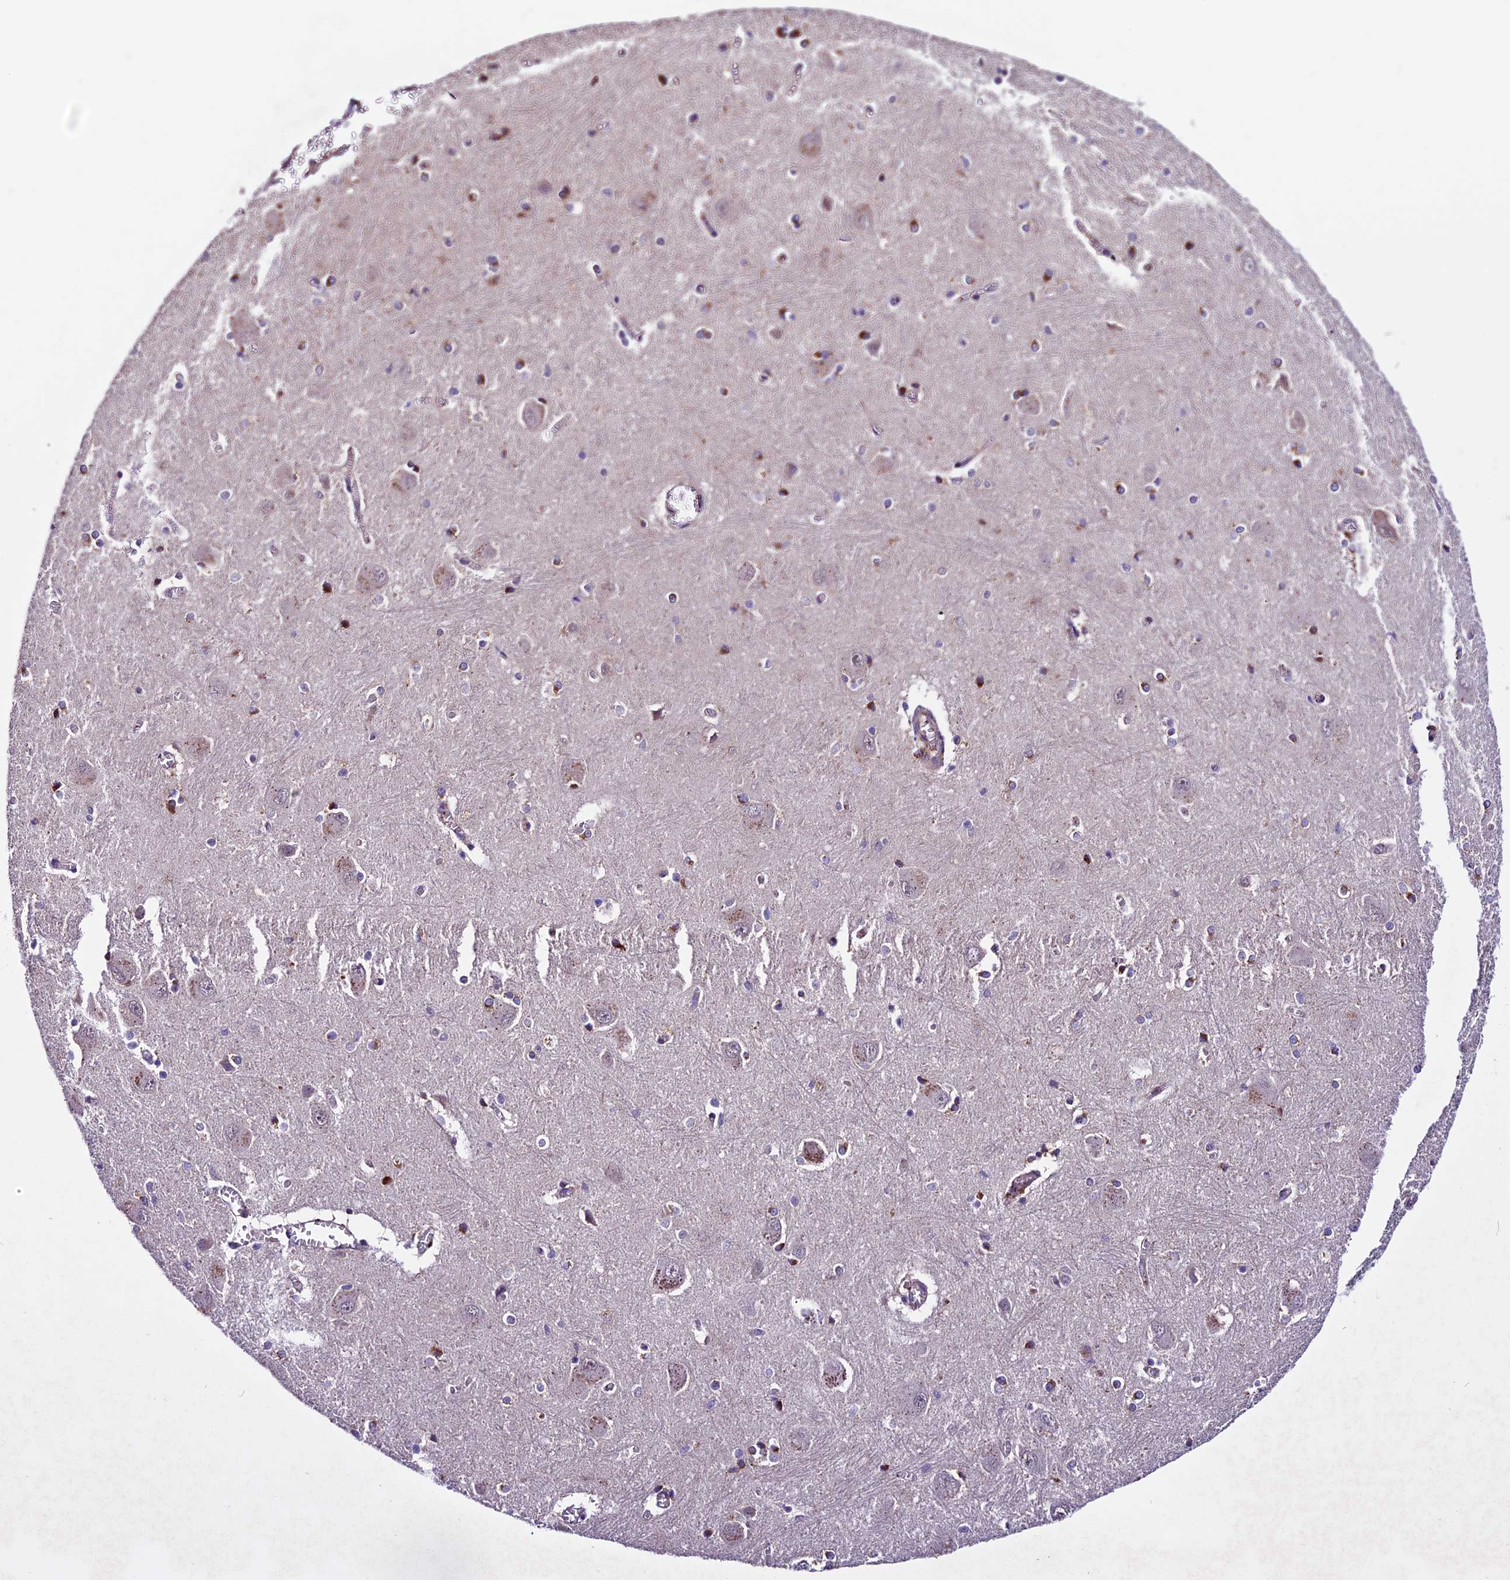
{"staining": {"intensity": "moderate", "quantity": "<25%", "location": "cytoplasmic/membranous"}, "tissue": "caudate", "cell_type": "Glial cells", "image_type": "normal", "snomed": [{"axis": "morphology", "description": "Normal tissue, NOS"}, {"axis": "topography", "description": "Lateral ventricle wall"}], "caption": "The micrograph displays immunohistochemical staining of normal caudate. There is moderate cytoplasmic/membranous expression is identified in approximately <25% of glial cells.", "gene": "RINL", "patient": {"sex": "male", "age": 37}}